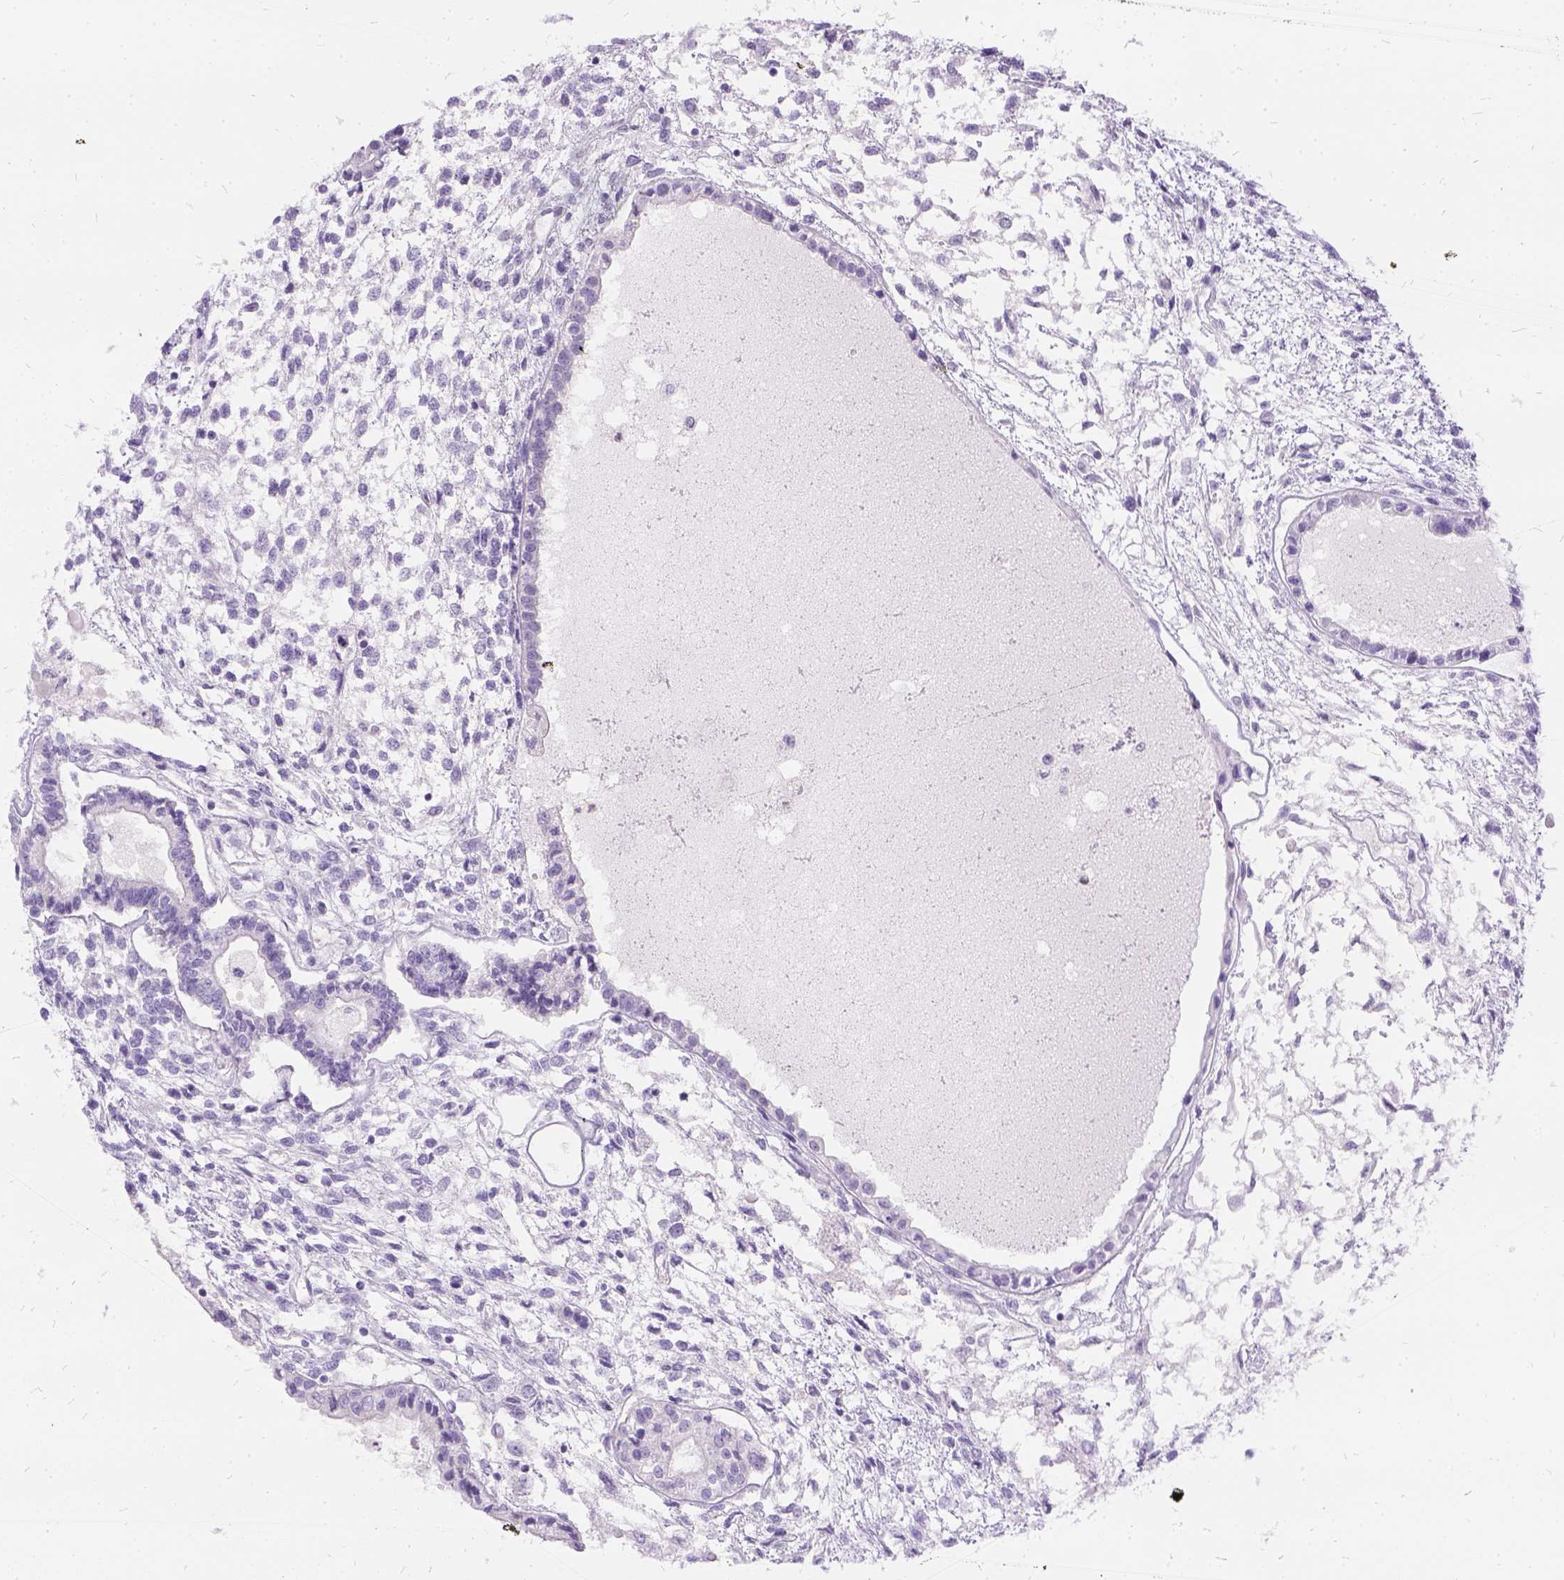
{"staining": {"intensity": "negative", "quantity": "none", "location": "none"}, "tissue": "testis cancer", "cell_type": "Tumor cells", "image_type": "cancer", "snomed": [{"axis": "morphology", "description": "Carcinoma, Embryonal, NOS"}, {"axis": "topography", "description": "Testis"}], "caption": "IHC image of testis cancer (embryonal carcinoma) stained for a protein (brown), which exhibits no expression in tumor cells.", "gene": "FDX1", "patient": {"sex": "male", "age": 37}}